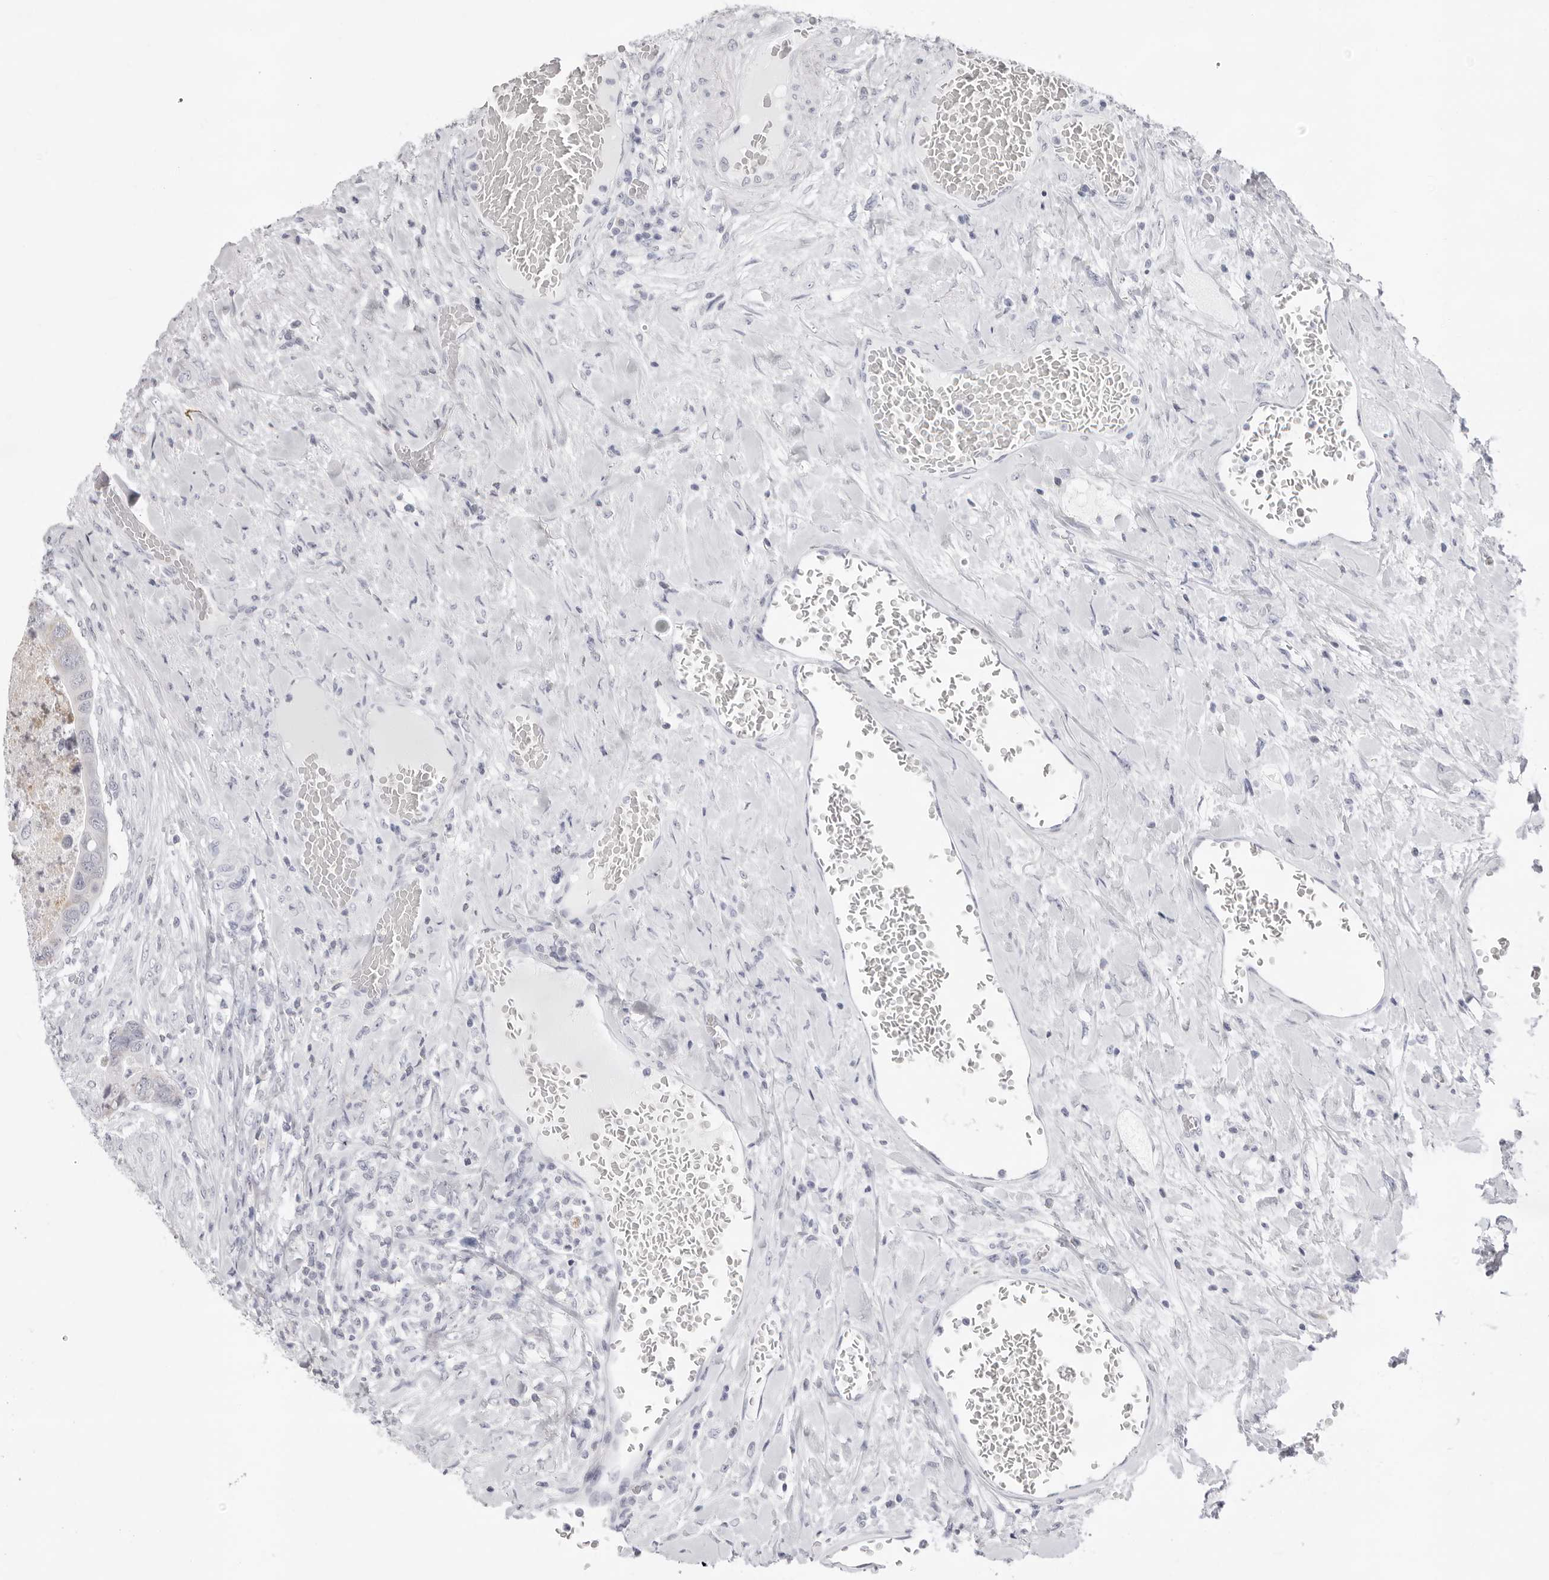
{"staining": {"intensity": "weak", "quantity": "<25%", "location": "cytoplasmic/membranous"}, "tissue": "colorectal cancer", "cell_type": "Tumor cells", "image_type": "cancer", "snomed": [{"axis": "morphology", "description": "Adenocarcinoma, NOS"}, {"axis": "topography", "description": "Rectum"}], "caption": "The photomicrograph shows no staining of tumor cells in colorectal adenocarcinoma.", "gene": "FDPS", "patient": {"sex": "male", "age": 63}}